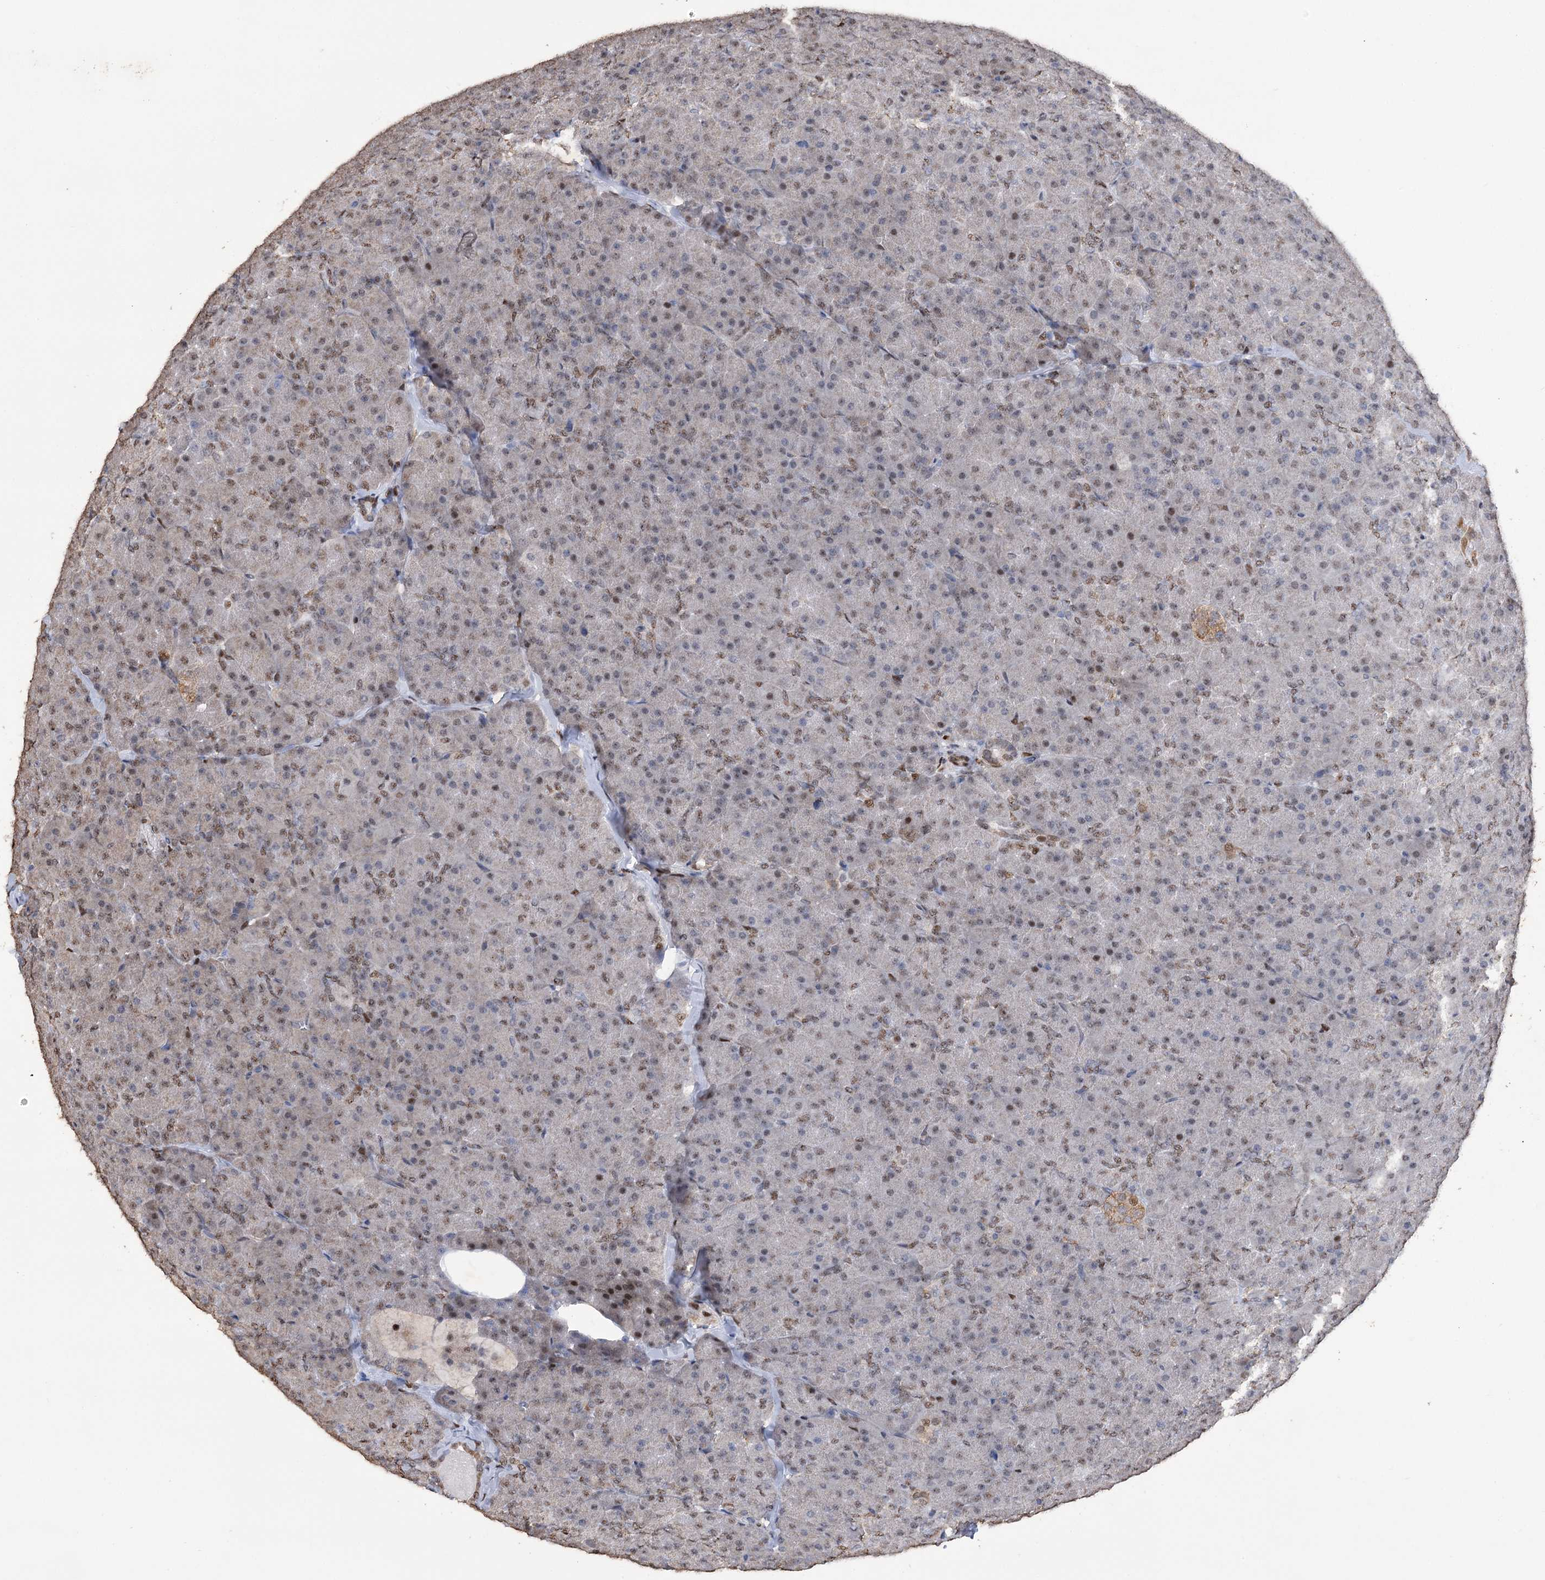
{"staining": {"intensity": "moderate", "quantity": "25%-75%", "location": "cytoplasmic/membranous,nuclear"}, "tissue": "pancreas", "cell_type": "Exocrine glandular cells", "image_type": "normal", "snomed": [{"axis": "morphology", "description": "Normal tissue, NOS"}, {"axis": "topography", "description": "Pancreas"}], "caption": "Exocrine glandular cells demonstrate moderate cytoplasmic/membranous,nuclear staining in about 25%-75% of cells in benign pancreas. The protein is shown in brown color, while the nuclei are stained blue.", "gene": "NFU1", "patient": {"sex": "male", "age": 36}}